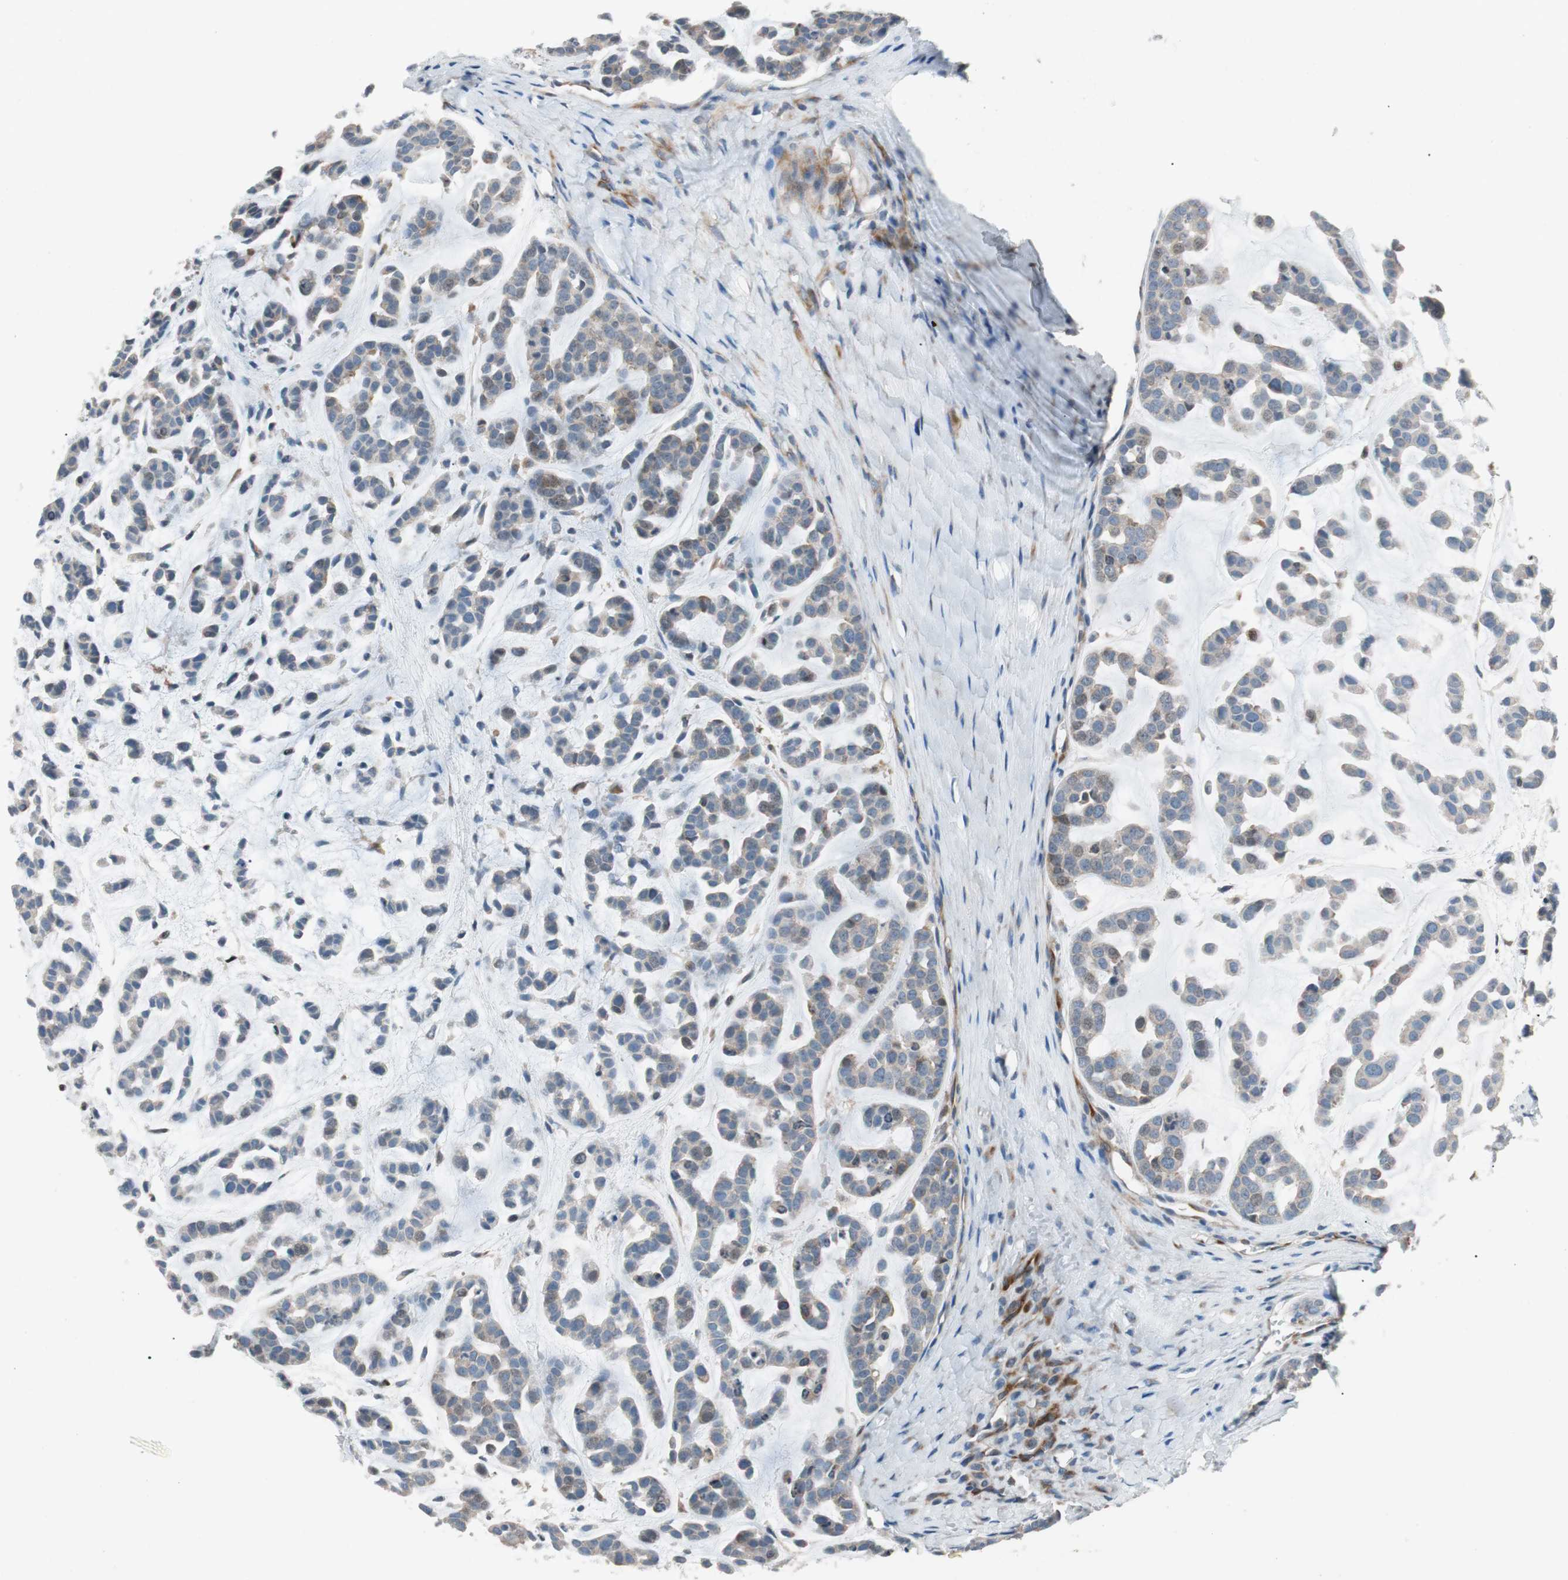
{"staining": {"intensity": "weak", "quantity": "25%-75%", "location": "cytoplasmic/membranous"}, "tissue": "head and neck cancer", "cell_type": "Tumor cells", "image_type": "cancer", "snomed": [{"axis": "morphology", "description": "Adenocarcinoma, NOS"}, {"axis": "morphology", "description": "Adenoma, NOS"}, {"axis": "topography", "description": "Head-Neck"}], "caption": "Adenoma (head and neck) stained with a protein marker displays weak staining in tumor cells.", "gene": "FAAH", "patient": {"sex": "female", "age": 55}}